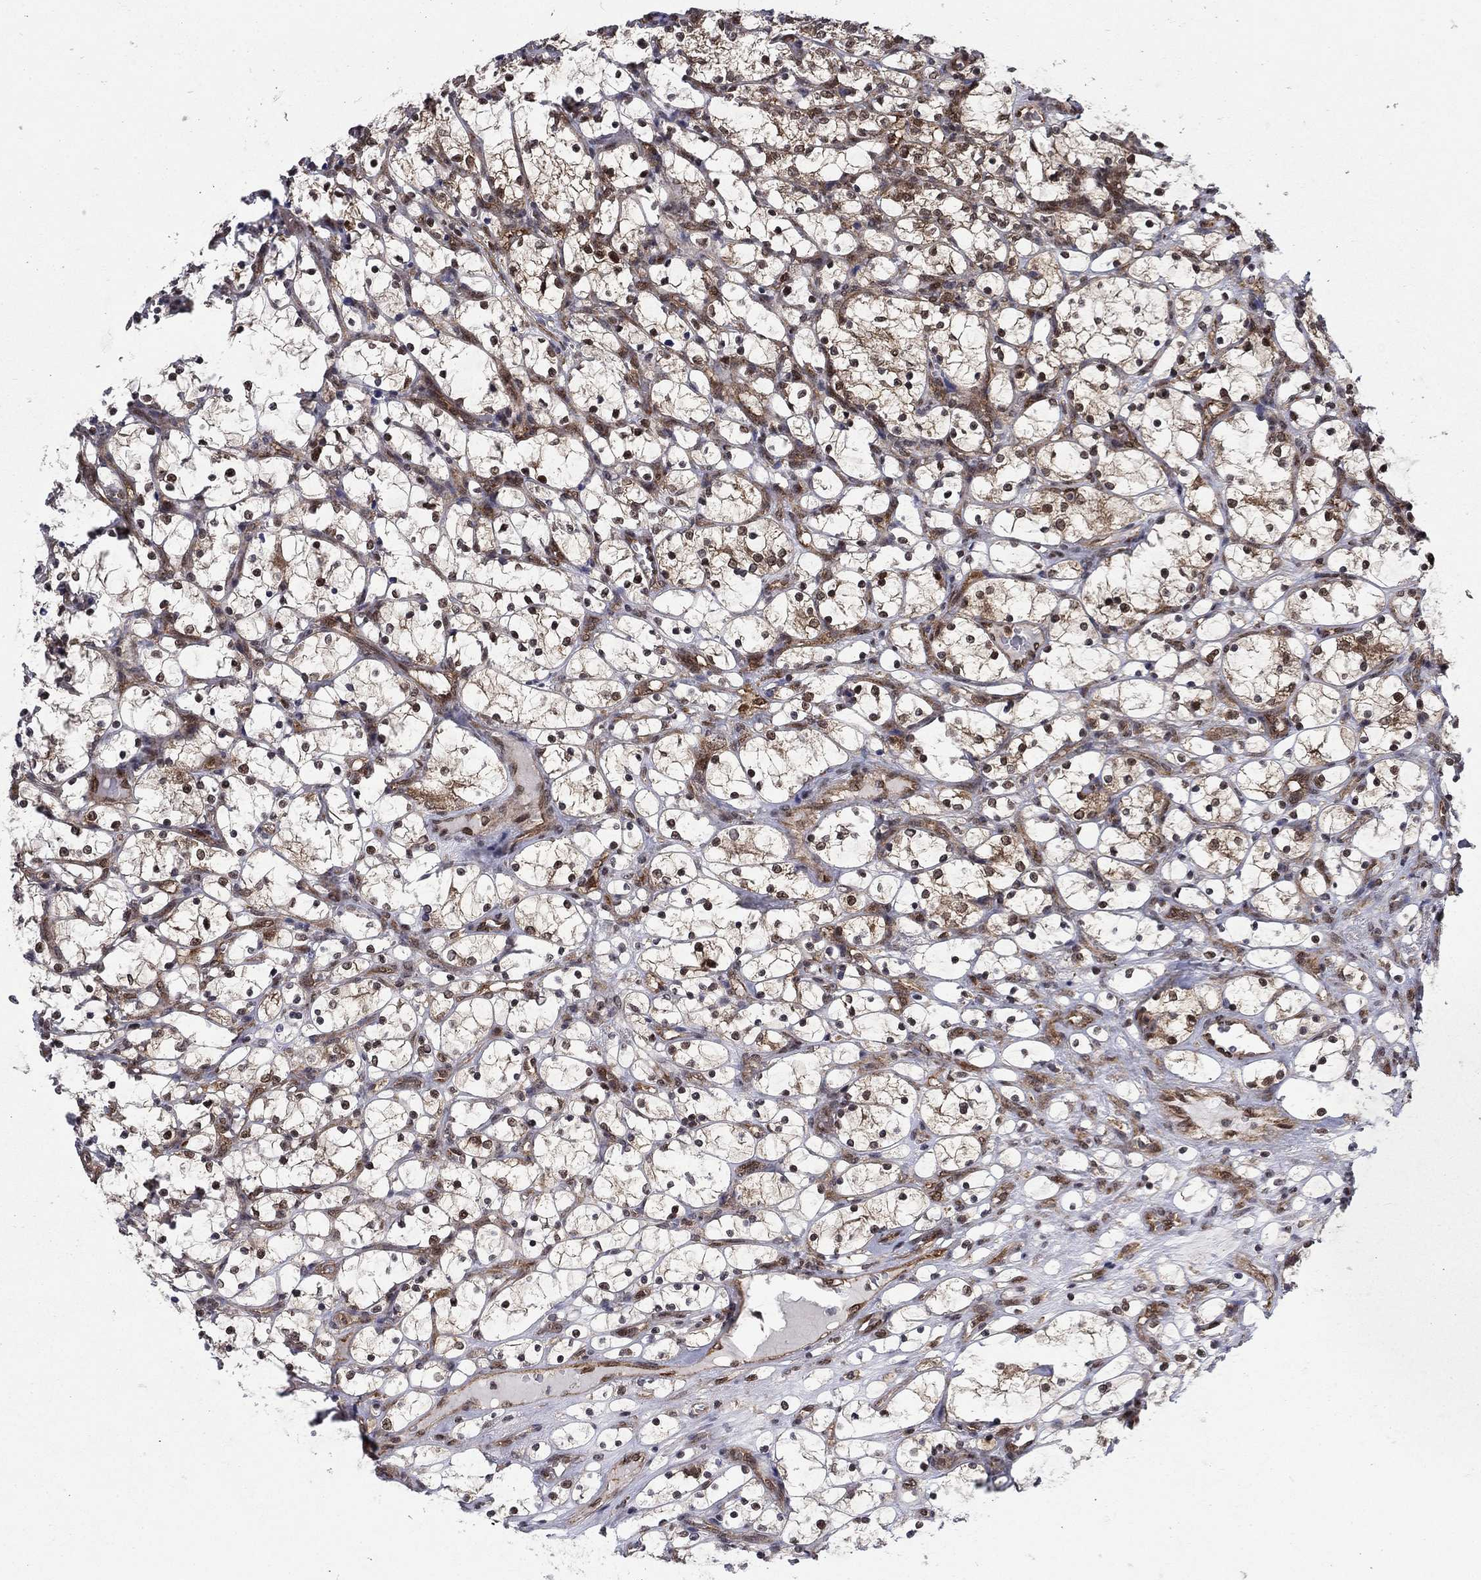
{"staining": {"intensity": "moderate", "quantity": "25%-75%", "location": "cytoplasmic/membranous"}, "tissue": "renal cancer", "cell_type": "Tumor cells", "image_type": "cancer", "snomed": [{"axis": "morphology", "description": "Adenocarcinoma, NOS"}, {"axis": "topography", "description": "Kidney"}], "caption": "Protein staining of renal cancer (adenocarcinoma) tissue demonstrates moderate cytoplasmic/membranous staining in approximately 25%-75% of tumor cells.", "gene": "DNAJA1", "patient": {"sex": "female", "age": 69}}